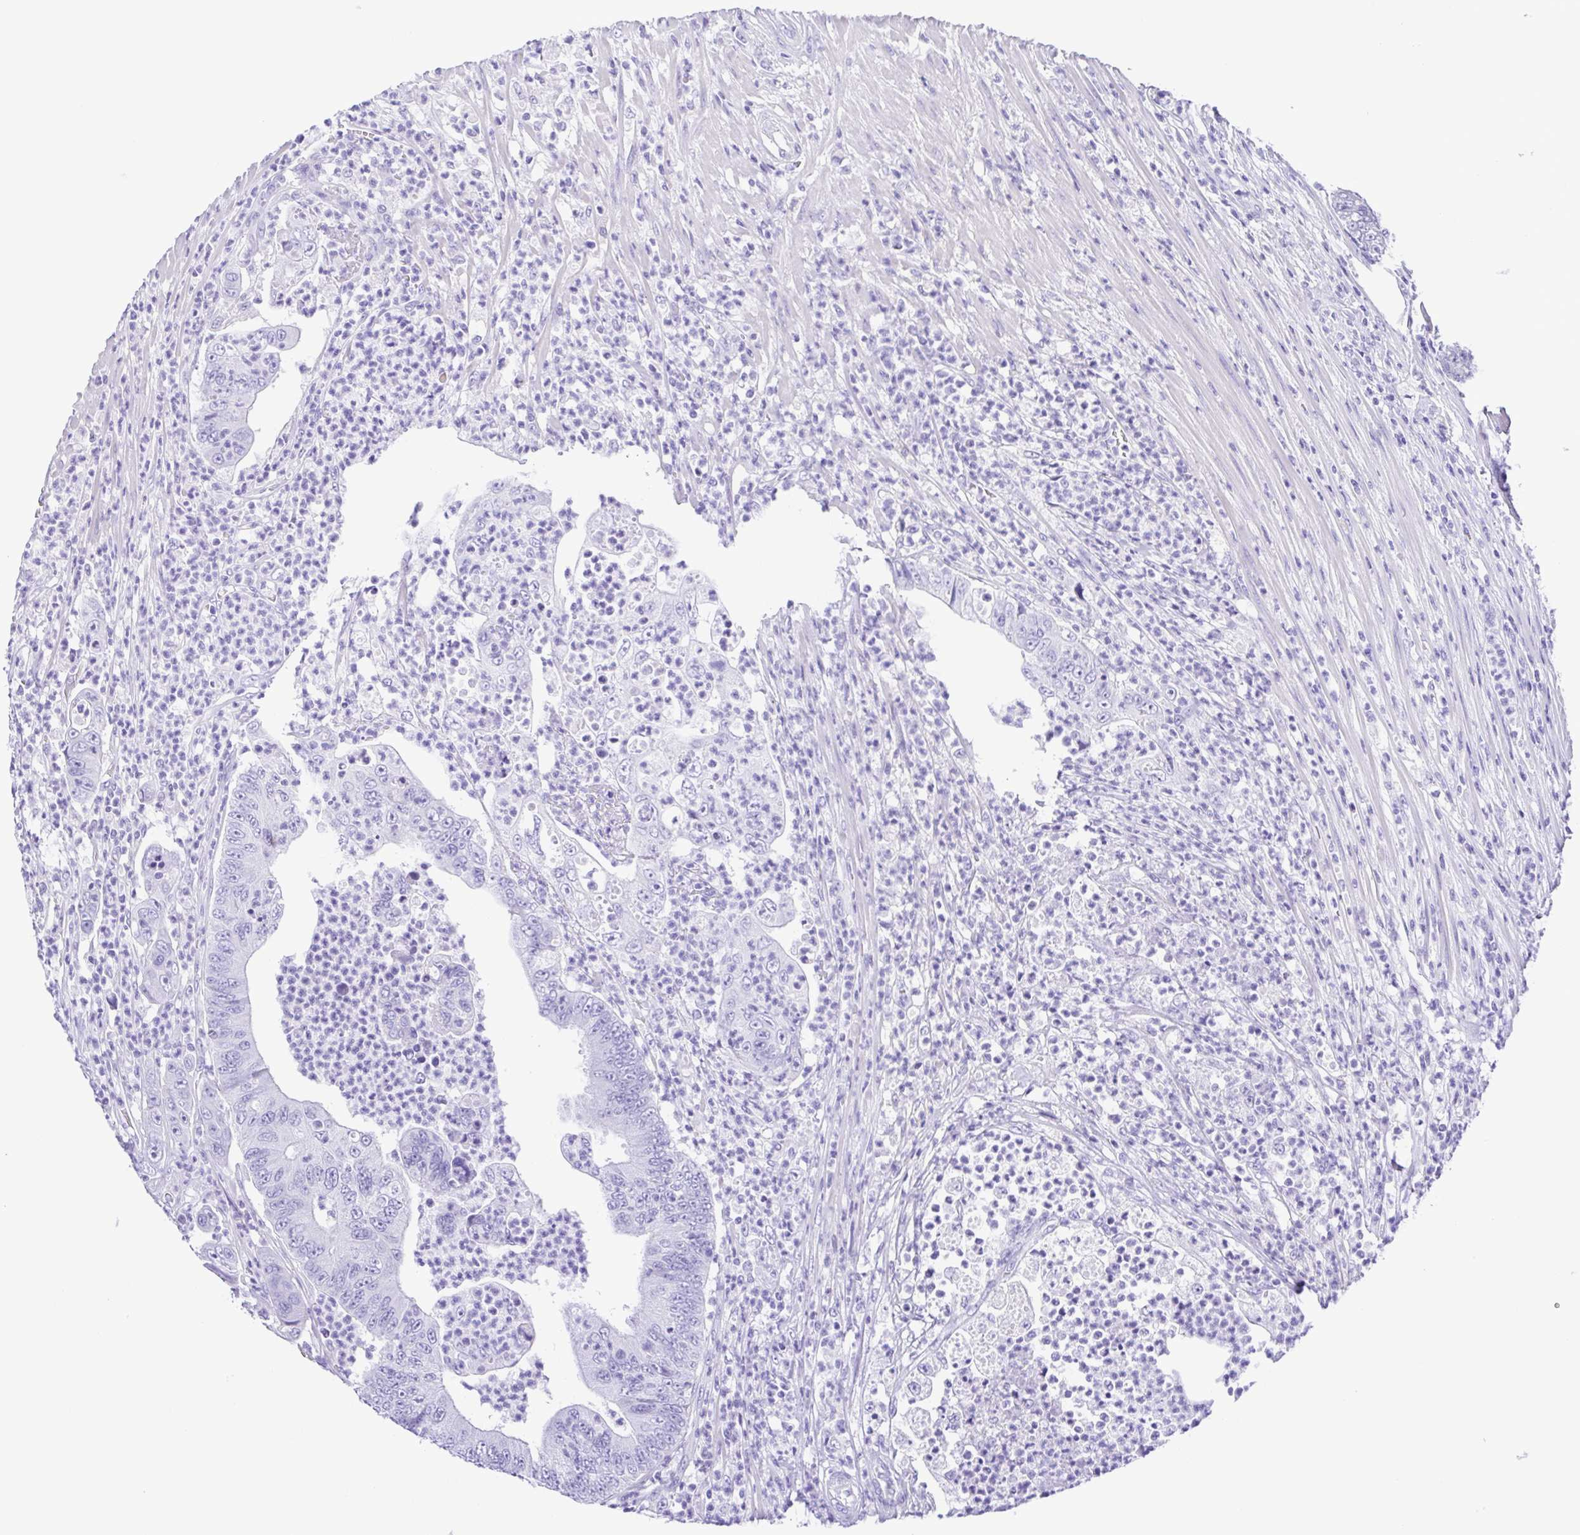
{"staining": {"intensity": "negative", "quantity": "none", "location": "none"}, "tissue": "colorectal cancer", "cell_type": "Tumor cells", "image_type": "cancer", "snomed": [{"axis": "morphology", "description": "Adenocarcinoma, NOS"}, {"axis": "topography", "description": "Colon"}], "caption": "This is an IHC histopathology image of human colorectal cancer (adenocarcinoma). There is no positivity in tumor cells.", "gene": "OVGP1", "patient": {"sex": "female", "age": 48}}